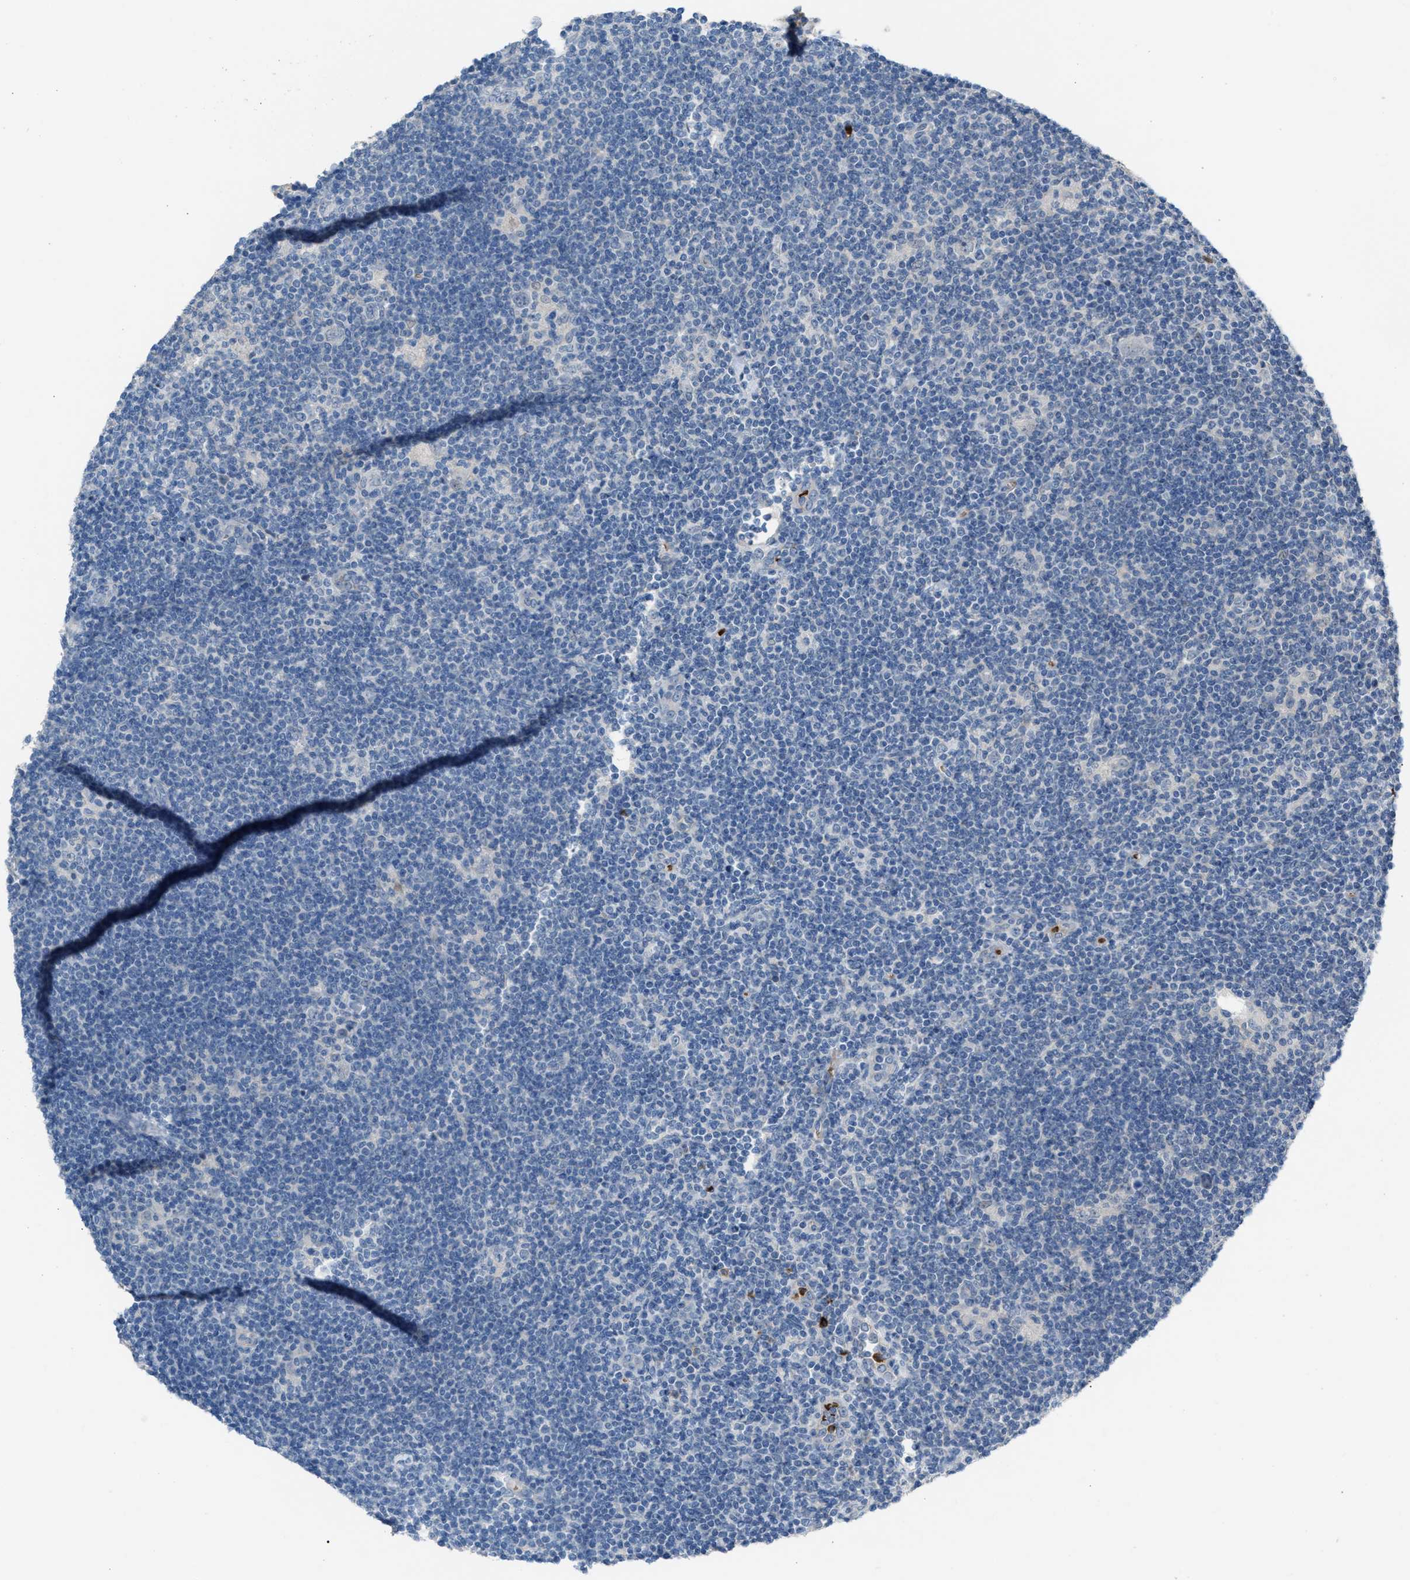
{"staining": {"intensity": "negative", "quantity": "none", "location": "none"}, "tissue": "lymphoma", "cell_type": "Tumor cells", "image_type": "cancer", "snomed": [{"axis": "morphology", "description": "Hodgkin's disease, NOS"}, {"axis": "topography", "description": "Lymph node"}], "caption": "A micrograph of Hodgkin's disease stained for a protein shows no brown staining in tumor cells.", "gene": "CFAP77", "patient": {"sex": "female", "age": 57}}